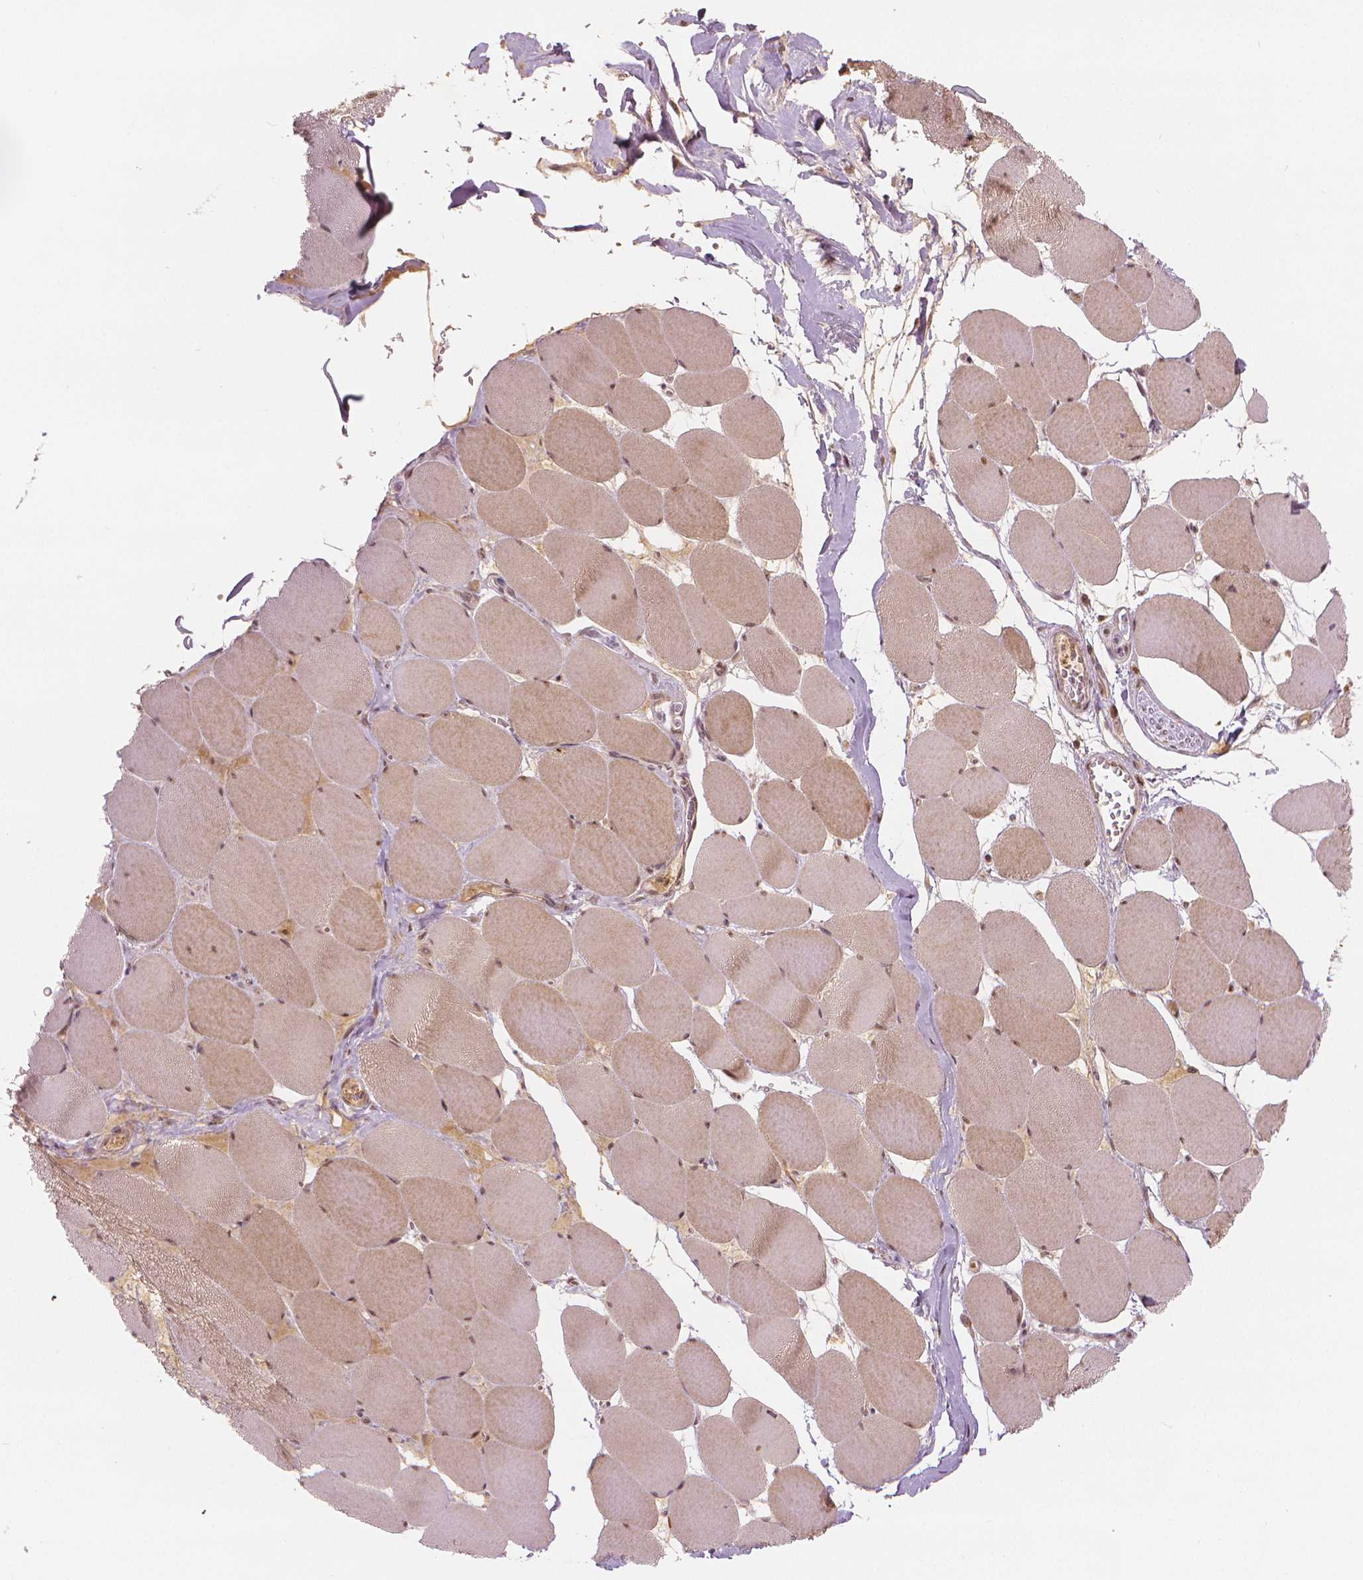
{"staining": {"intensity": "moderate", "quantity": "25%-75%", "location": "cytoplasmic/membranous,nuclear"}, "tissue": "skeletal muscle", "cell_type": "Myocytes", "image_type": "normal", "snomed": [{"axis": "morphology", "description": "Normal tissue, NOS"}, {"axis": "topography", "description": "Skeletal muscle"}], "caption": "Immunohistochemical staining of unremarkable skeletal muscle reveals 25%-75% levels of moderate cytoplasmic/membranous,nuclear protein positivity in approximately 25%-75% of myocytes. (brown staining indicates protein expression, while blue staining denotes nuclei).", "gene": "NSD2", "patient": {"sex": "female", "age": 75}}